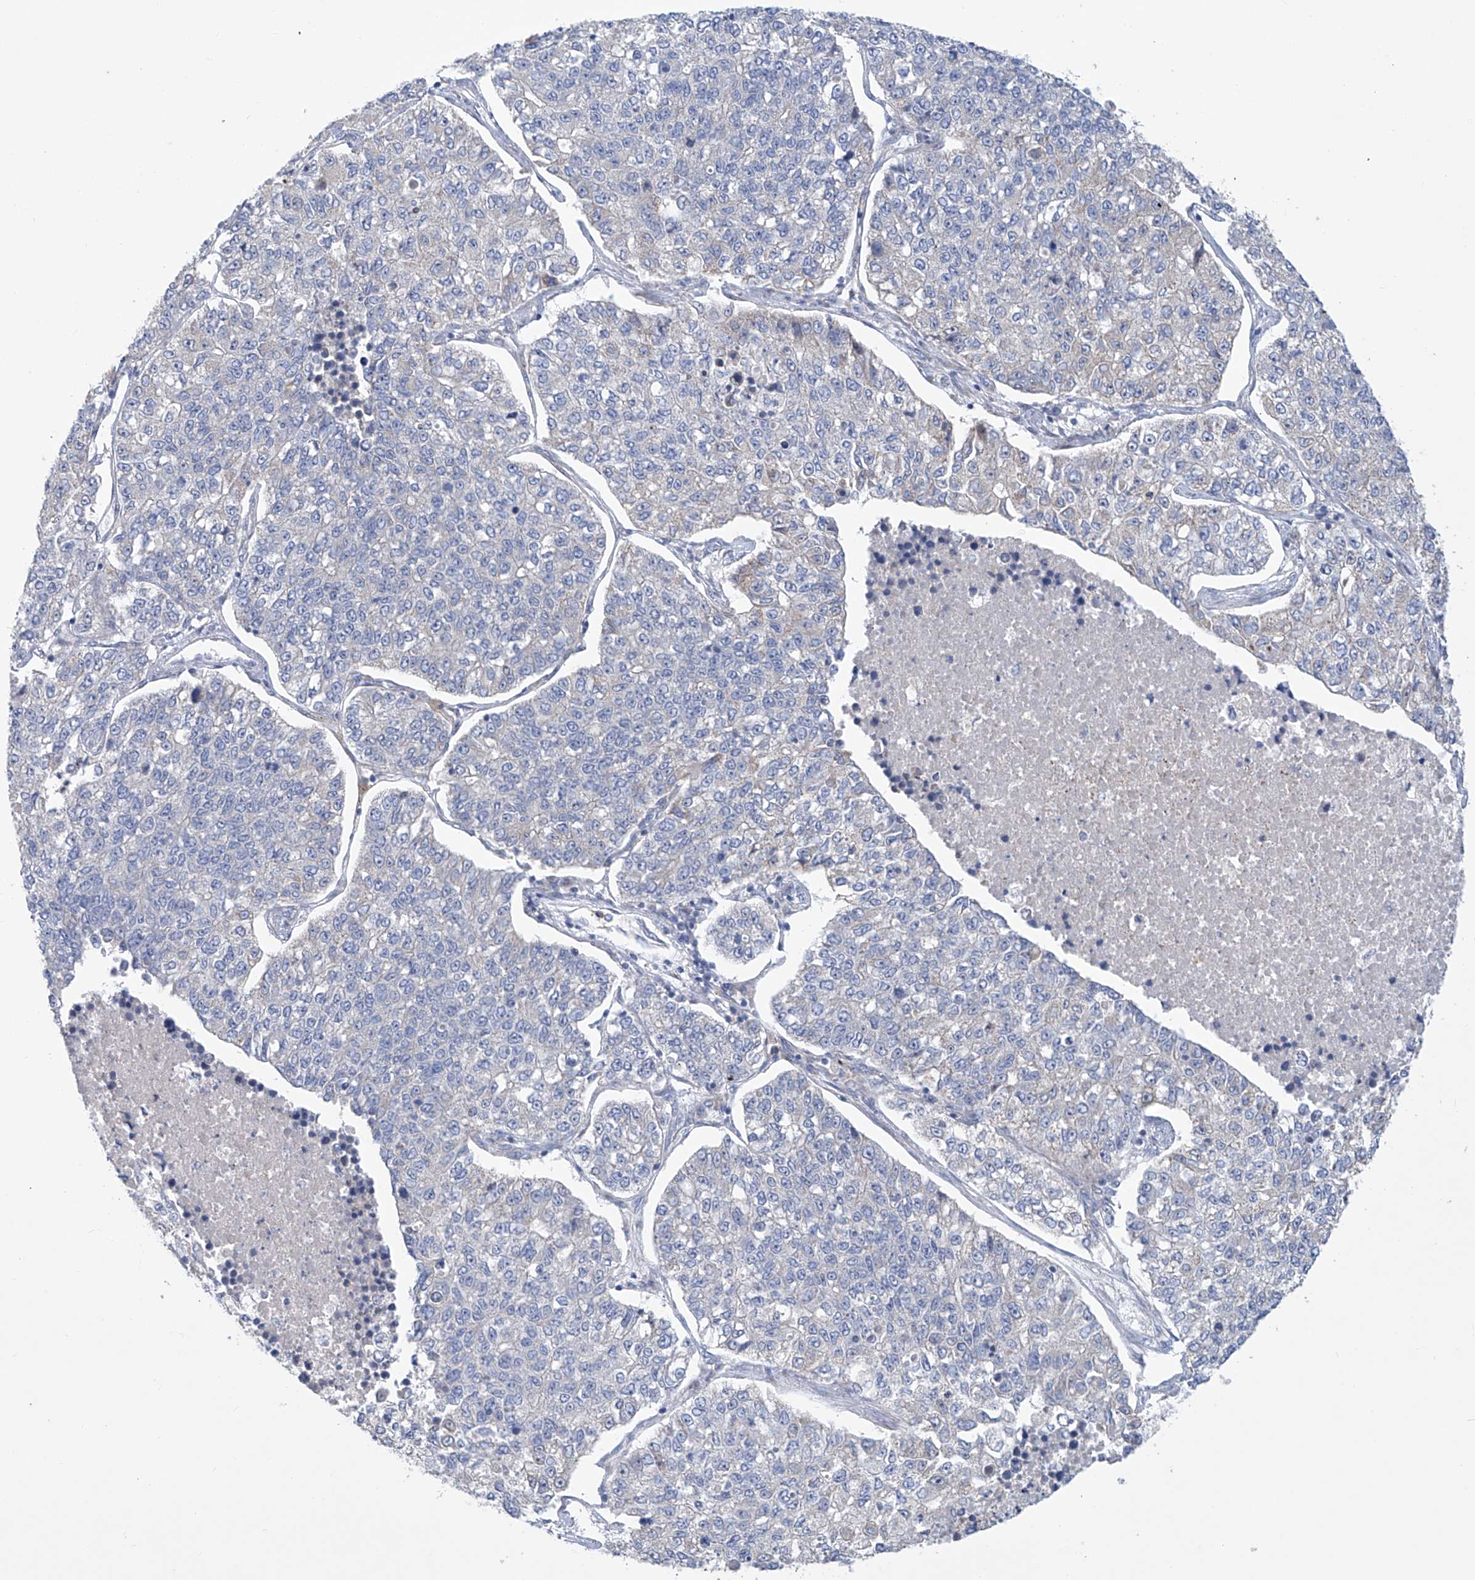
{"staining": {"intensity": "weak", "quantity": "<25%", "location": "cytoplasmic/membranous"}, "tissue": "lung cancer", "cell_type": "Tumor cells", "image_type": "cancer", "snomed": [{"axis": "morphology", "description": "Adenocarcinoma, NOS"}, {"axis": "topography", "description": "Lung"}], "caption": "An immunohistochemistry (IHC) photomicrograph of adenocarcinoma (lung) is shown. There is no staining in tumor cells of adenocarcinoma (lung). The staining was performed using DAB to visualize the protein expression in brown, while the nuclei were stained in blue with hematoxylin (Magnification: 20x).", "gene": "KLC4", "patient": {"sex": "male", "age": 49}}